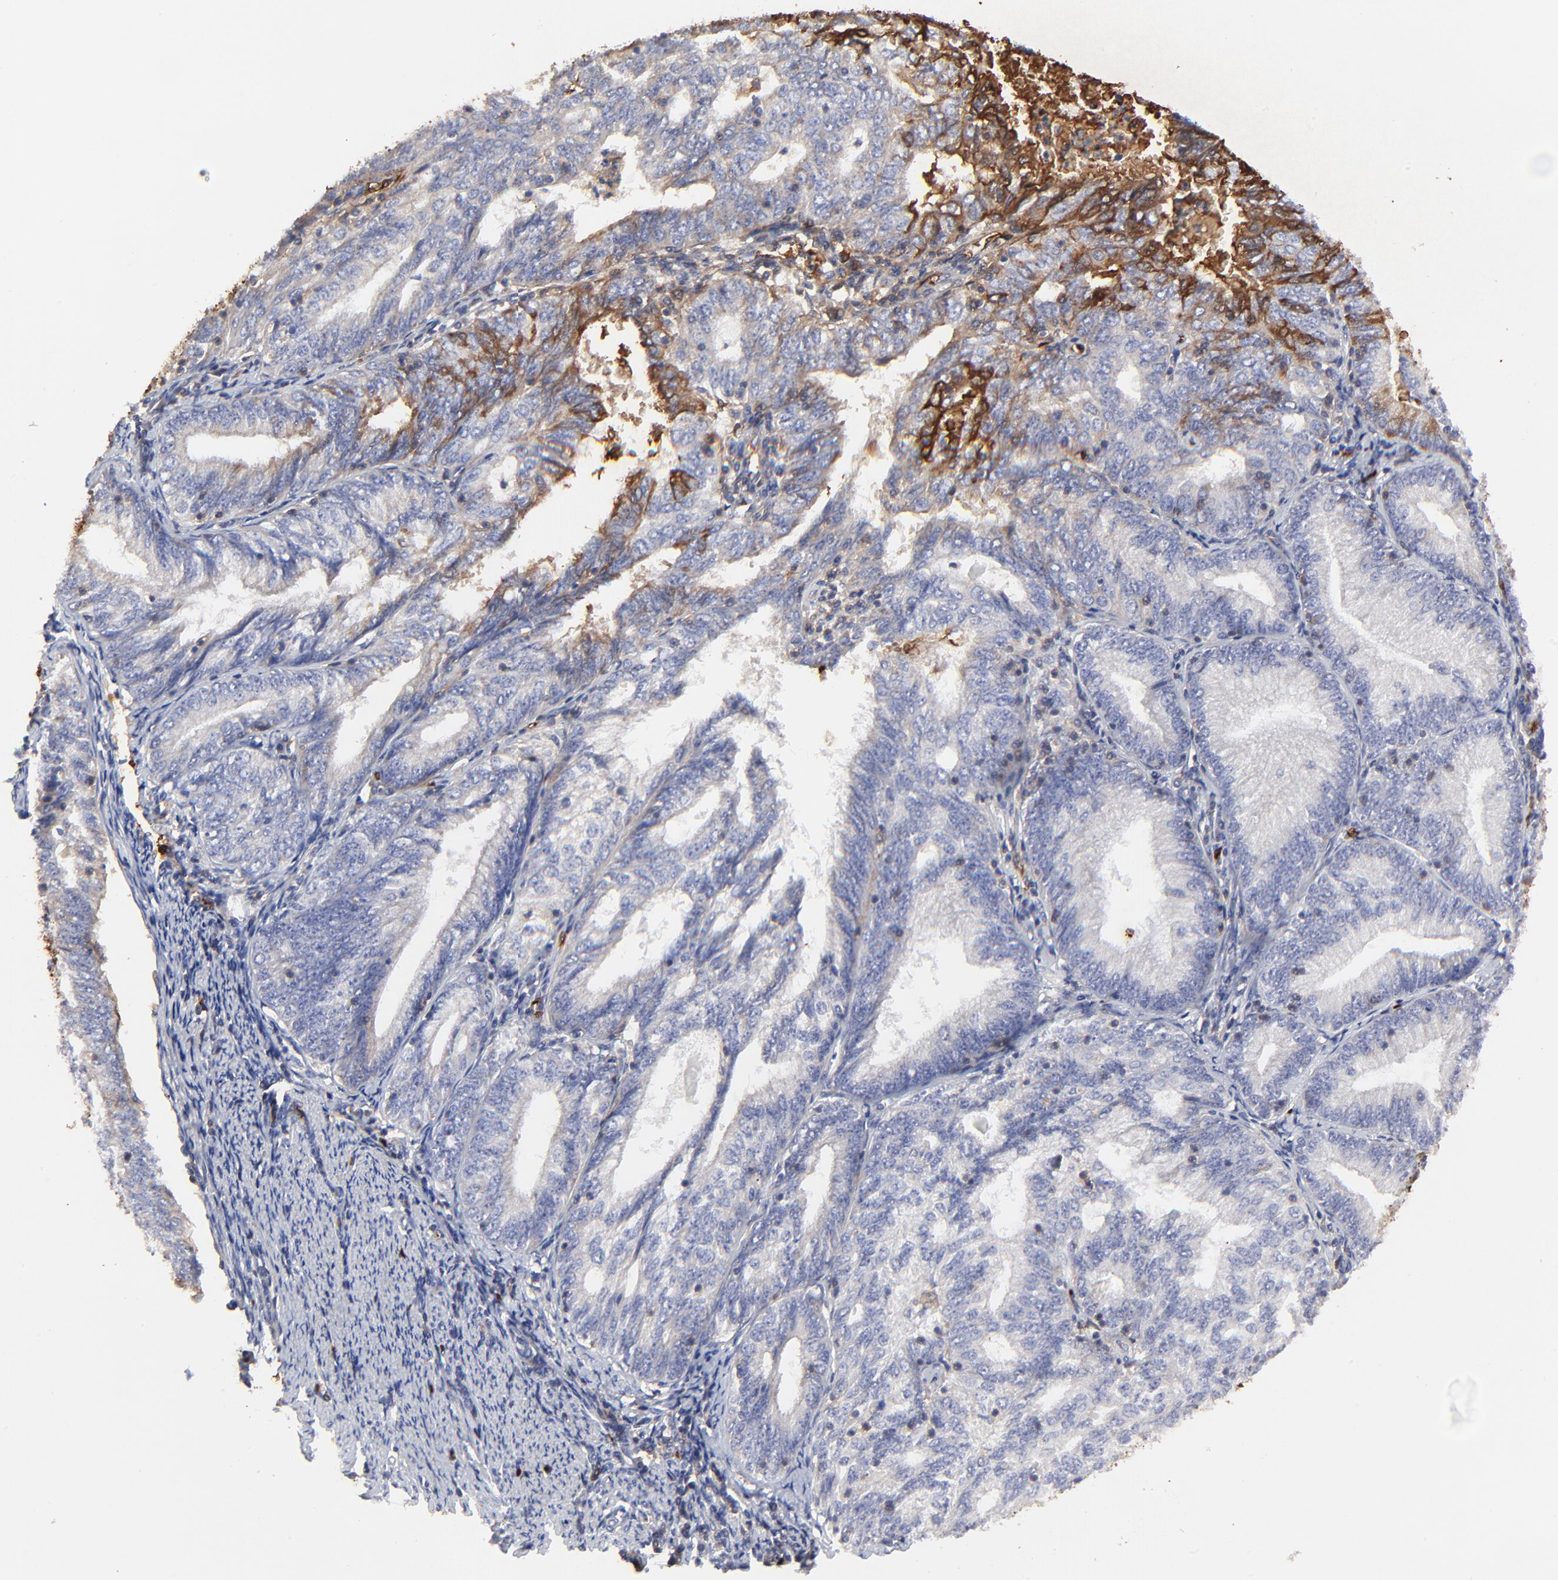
{"staining": {"intensity": "weak", "quantity": "<25%", "location": "cytoplasmic/membranous"}, "tissue": "endometrial cancer", "cell_type": "Tumor cells", "image_type": "cancer", "snomed": [{"axis": "morphology", "description": "Adenocarcinoma, NOS"}, {"axis": "topography", "description": "Endometrium"}], "caption": "A high-resolution photomicrograph shows immunohistochemistry (IHC) staining of endometrial adenocarcinoma, which demonstrates no significant positivity in tumor cells.", "gene": "PAG1", "patient": {"sex": "female", "age": 69}}